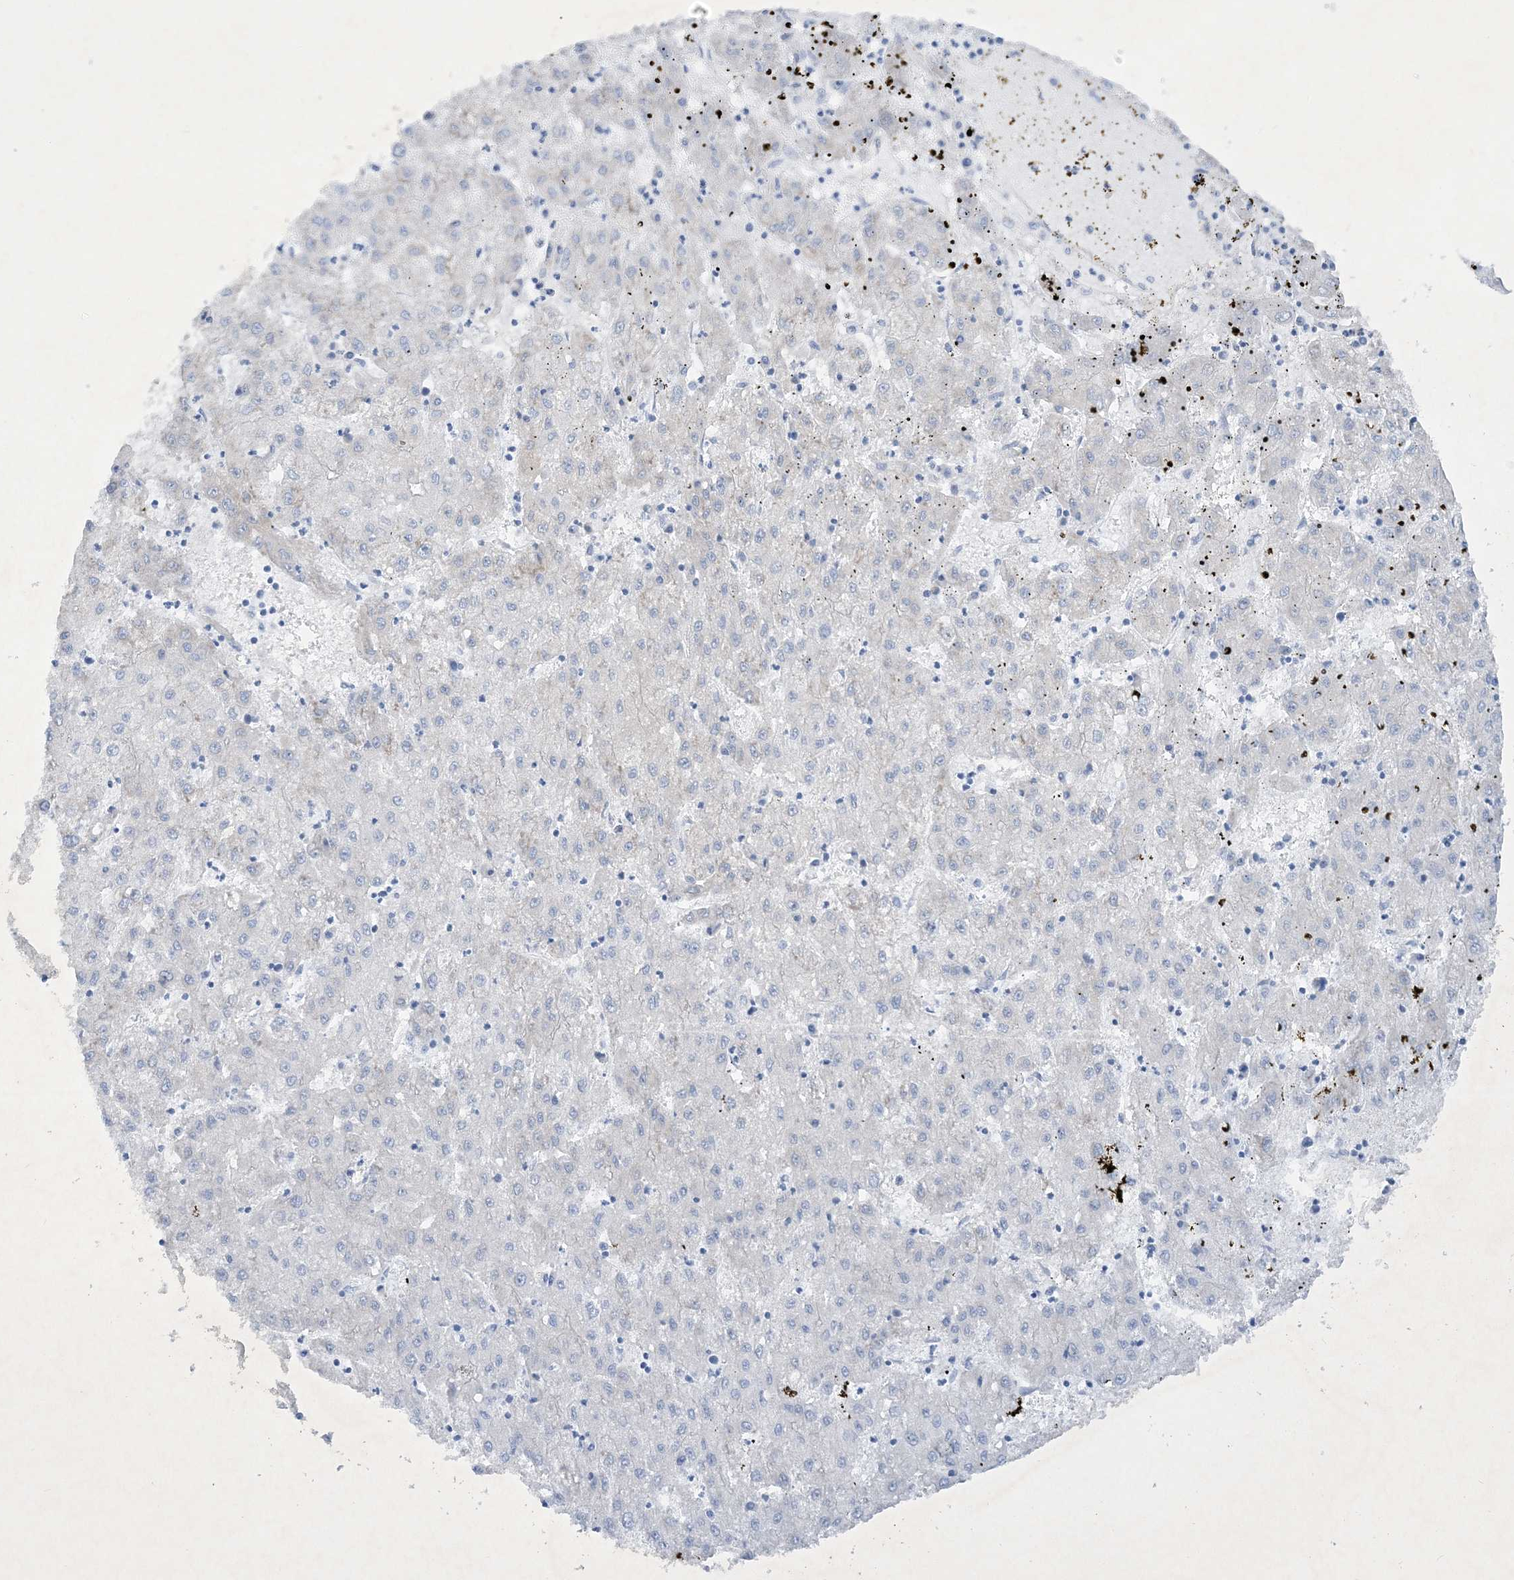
{"staining": {"intensity": "negative", "quantity": "none", "location": "none"}, "tissue": "liver cancer", "cell_type": "Tumor cells", "image_type": "cancer", "snomed": [{"axis": "morphology", "description": "Carcinoma, Hepatocellular, NOS"}, {"axis": "topography", "description": "Liver"}], "caption": "High magnification brightfield microscopy of liver cancer stained with DAB (brown) and counterstained with hematoxylin (blue): tumor cells show no significant positivity. (DAB immunohistochemistry with hematoxylin counter stain).", "gene": "FARSB", "patient": {"sex": "male", "age": 72}}